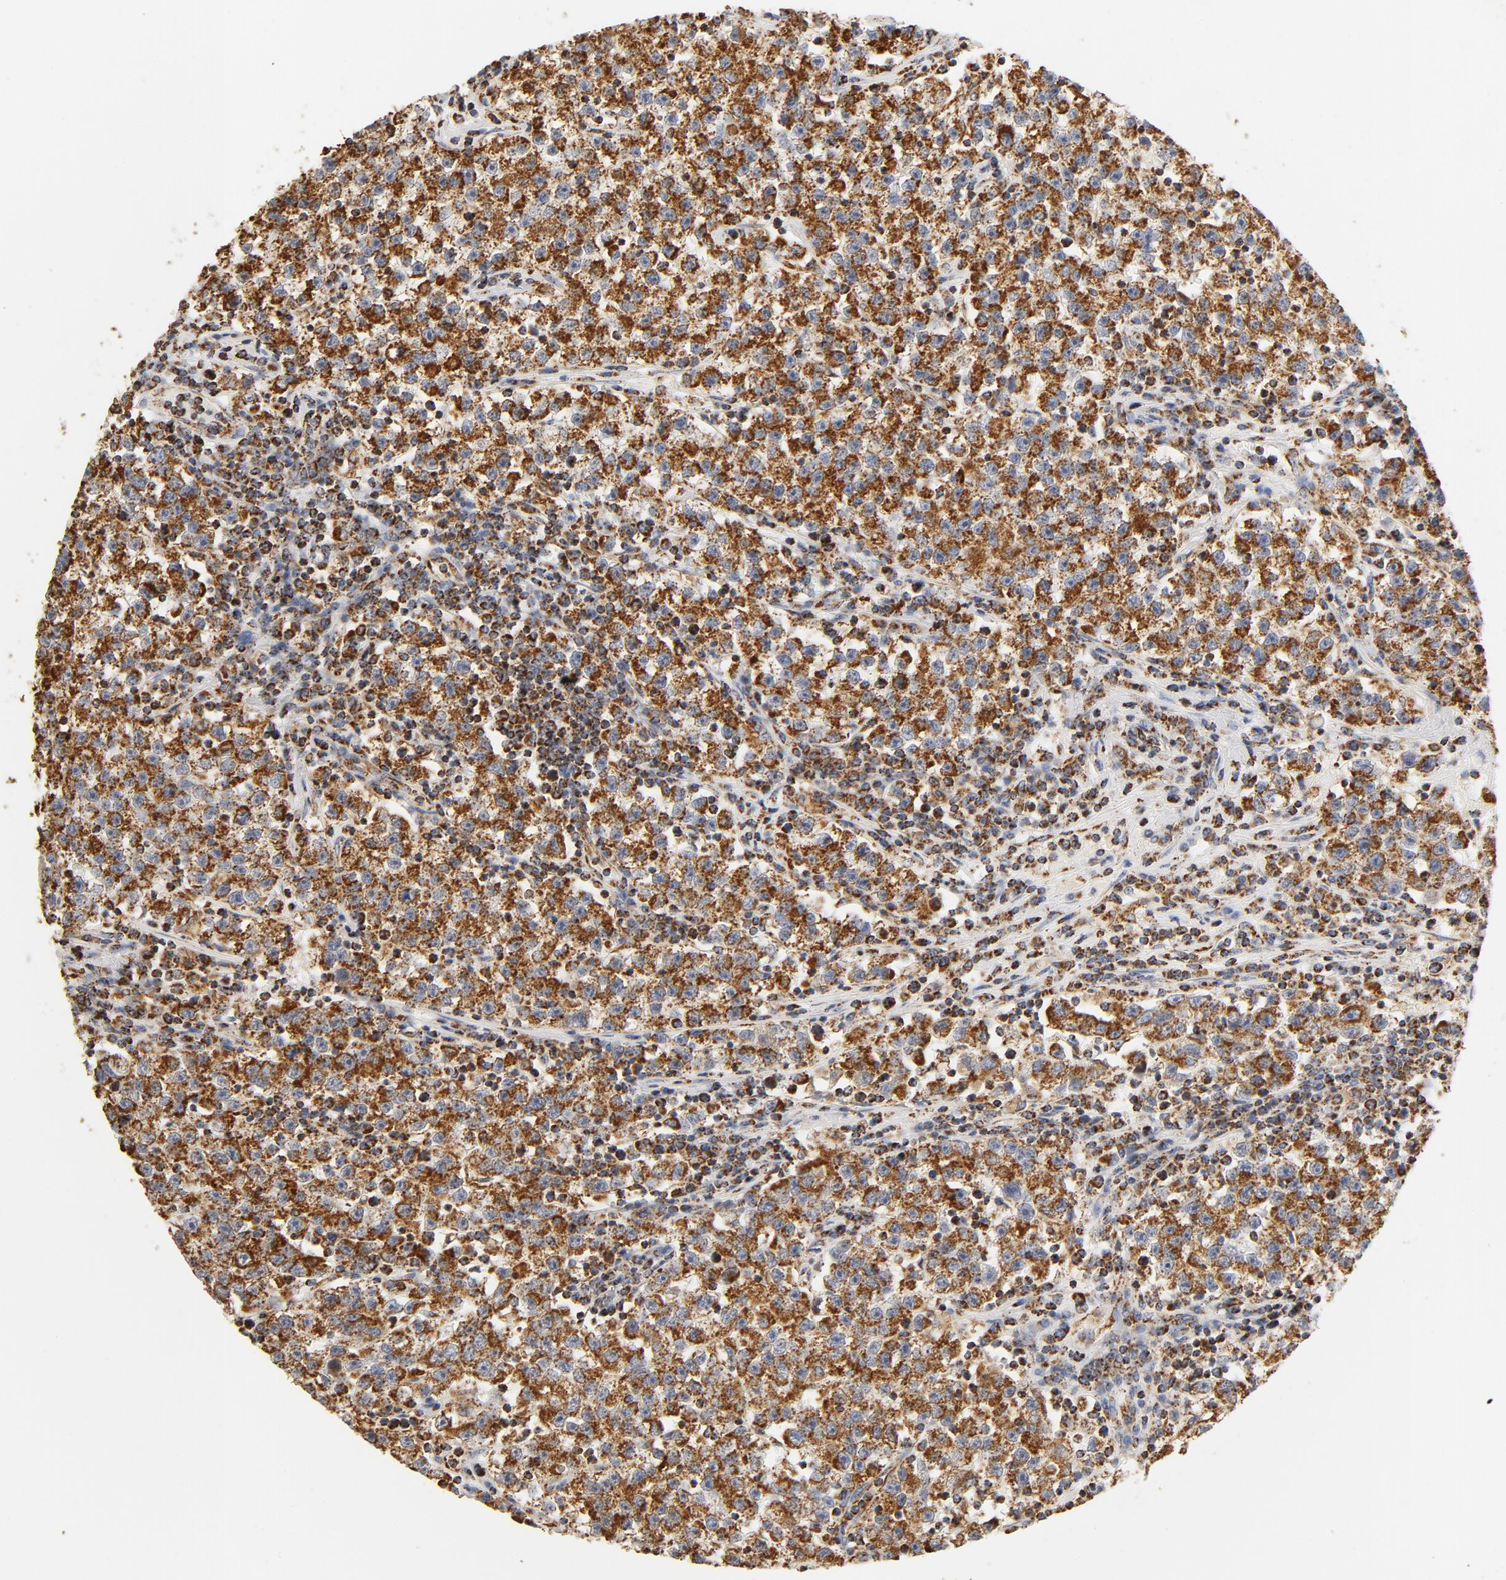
{"staining": {"intensity": "strong", "quantity": ">75%", "location": "cytoplasmic/membranous"}, "tissue": "testis cancer", "cell_type": "Tumor cells", "image_type": "cancer", "snomed": [{"axis": "morphology", "description": "Seminoma, NOS"}, {"axis": "topography", "description": "Testis"}], "caption": "Seminoma (testis) stained with a protein marker demonstrates strong staining in tumor cells.", "gene": "COX4I1", "patient": {"sex": "male", "age": 22}}